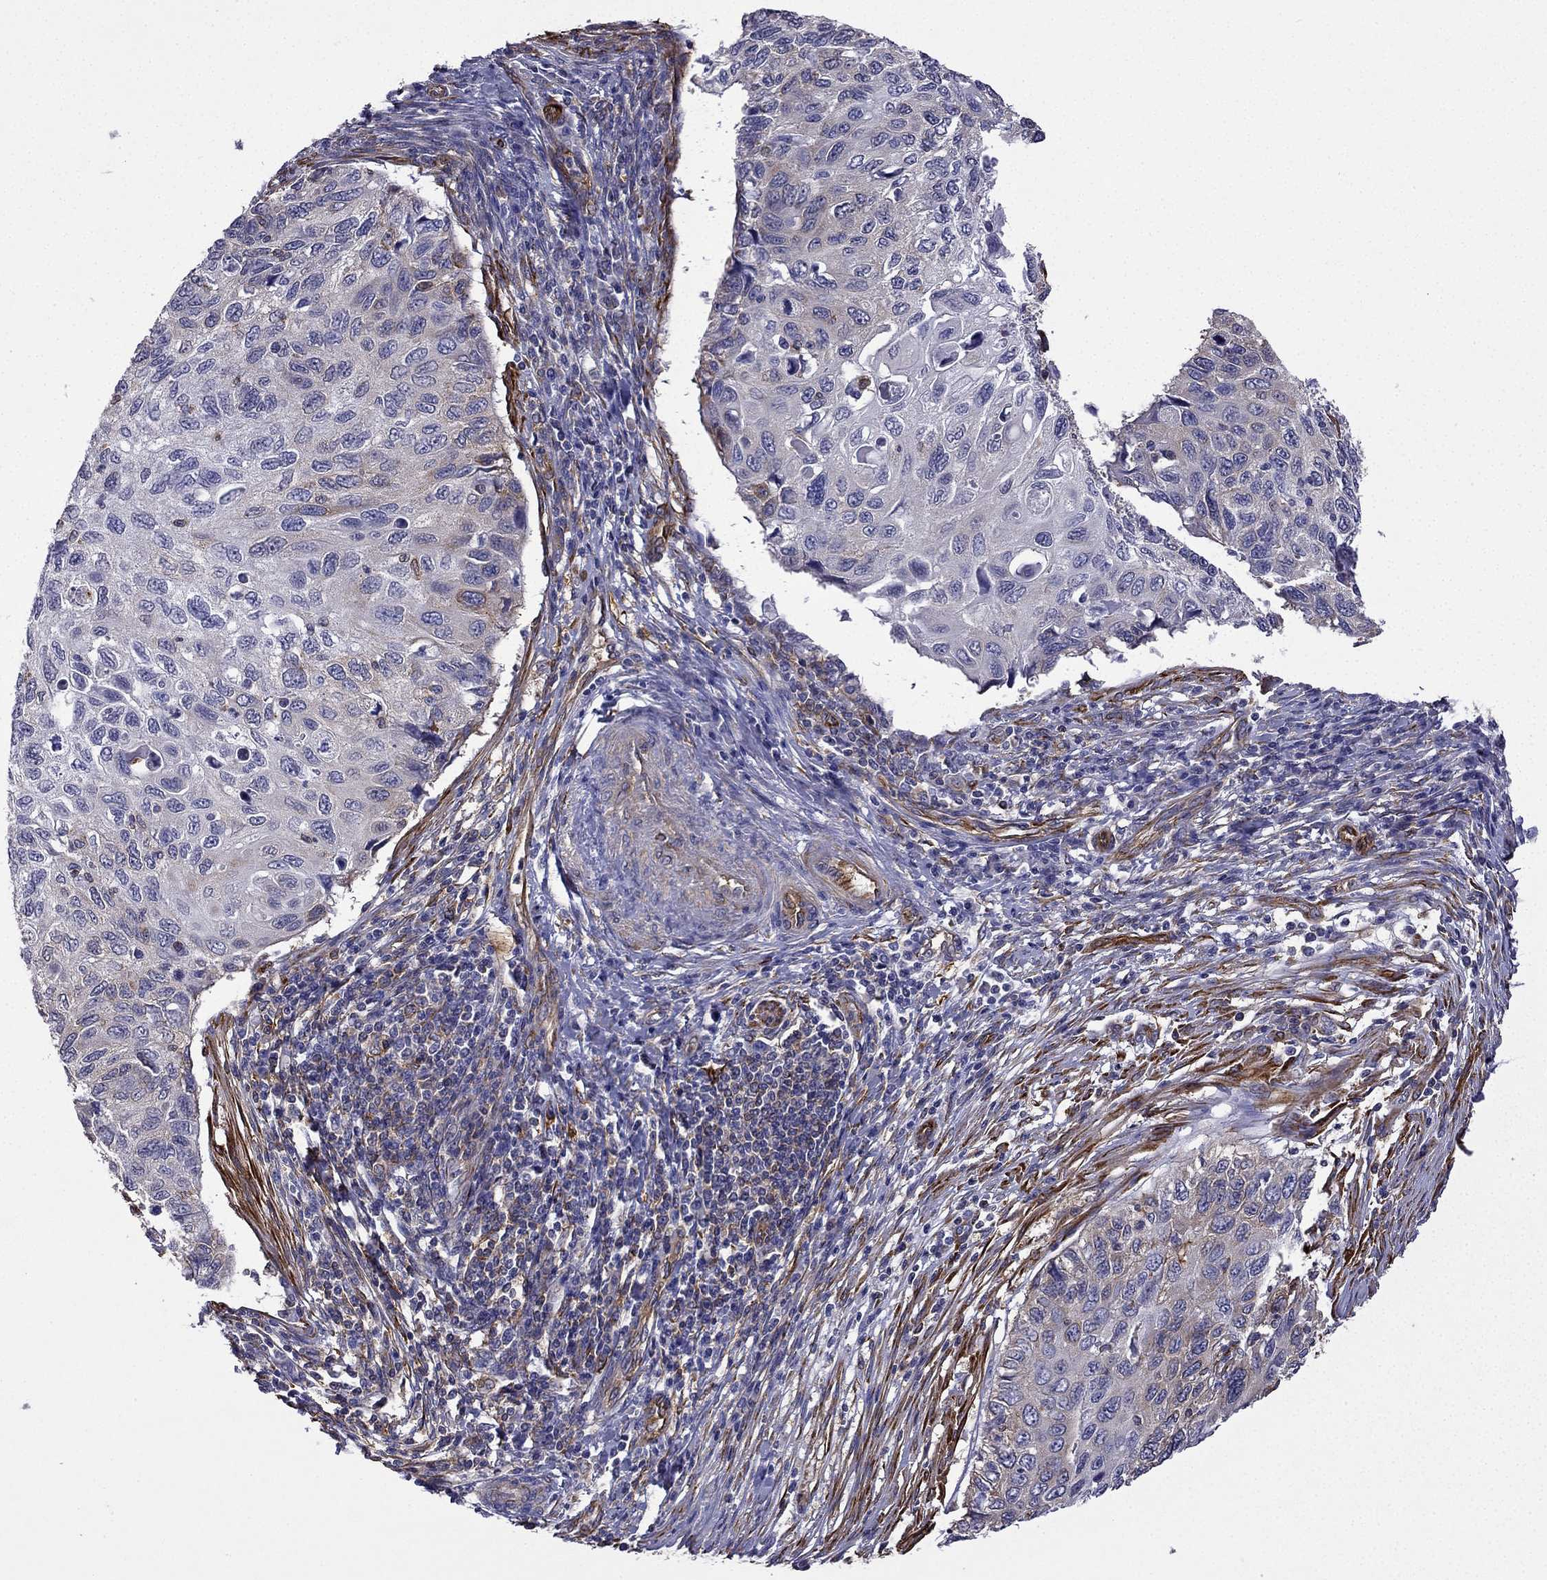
{"staining": {"intensity": "moderate", "quantity": "<25%", "location": "cytoplasmic/membranous"}, "tissue": "cervical cancer", "cell_type": "Tumor cells", "image_type": "cancer", "snomed": [{"axis": "morphology", "description": "Squamous cell carcinoma, NOS"}, {"axis": "topography", "description": "Cervix"}], "caption": "Squamous cell carcinoma (cervical) stained for a protein shows moderate cytoplasmic/membranous positivity in tumor cells. (DAB (3,3'-diaminobenzidine) = brown stain, brightfield microscopy at high magnification).", "gene": "MAP4", "patient": {"sex": "female", "age": 70}}